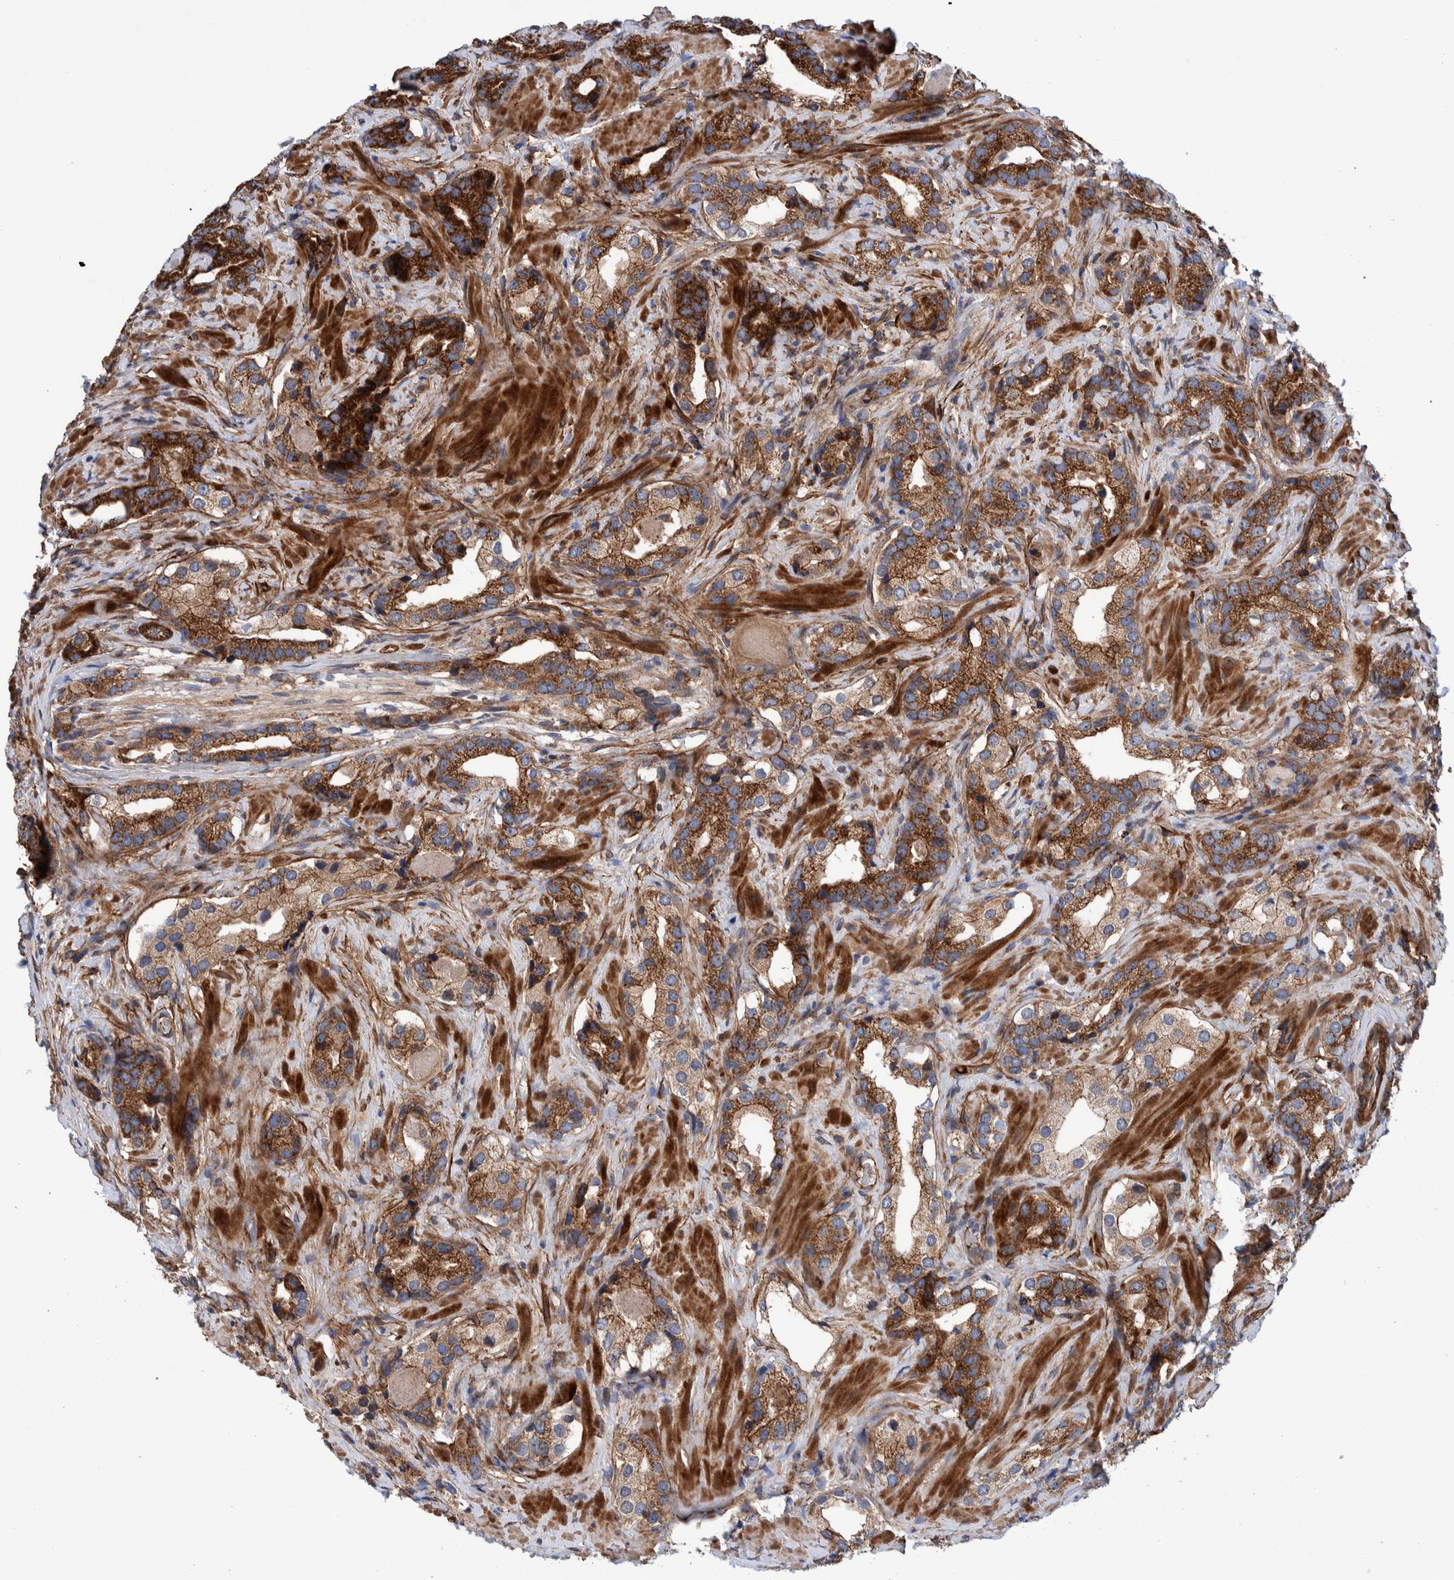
{"staining": {"intensity": "strong", "quantity": ">75%", "location": "cytoplasmic/membranous"}, "tissue": "prostate cancer", "cell_type": "Tumor cells", "image_type": "cancer", "snomed": [{"axis": "morphology", "description": "Adenocarcinoma, High grade"}, {"axis": "topography", "description": "Prostate"}], "caption": "Human prostate cancer (adenocarcinoma (high-grade)) stained for a protein (brown) reveals strong cytoplasmic/membranous positive staining in approximately >75% of tumor cells.", "gene": "SLC25A10", "patient": {"sex": "male", "age": 63}}